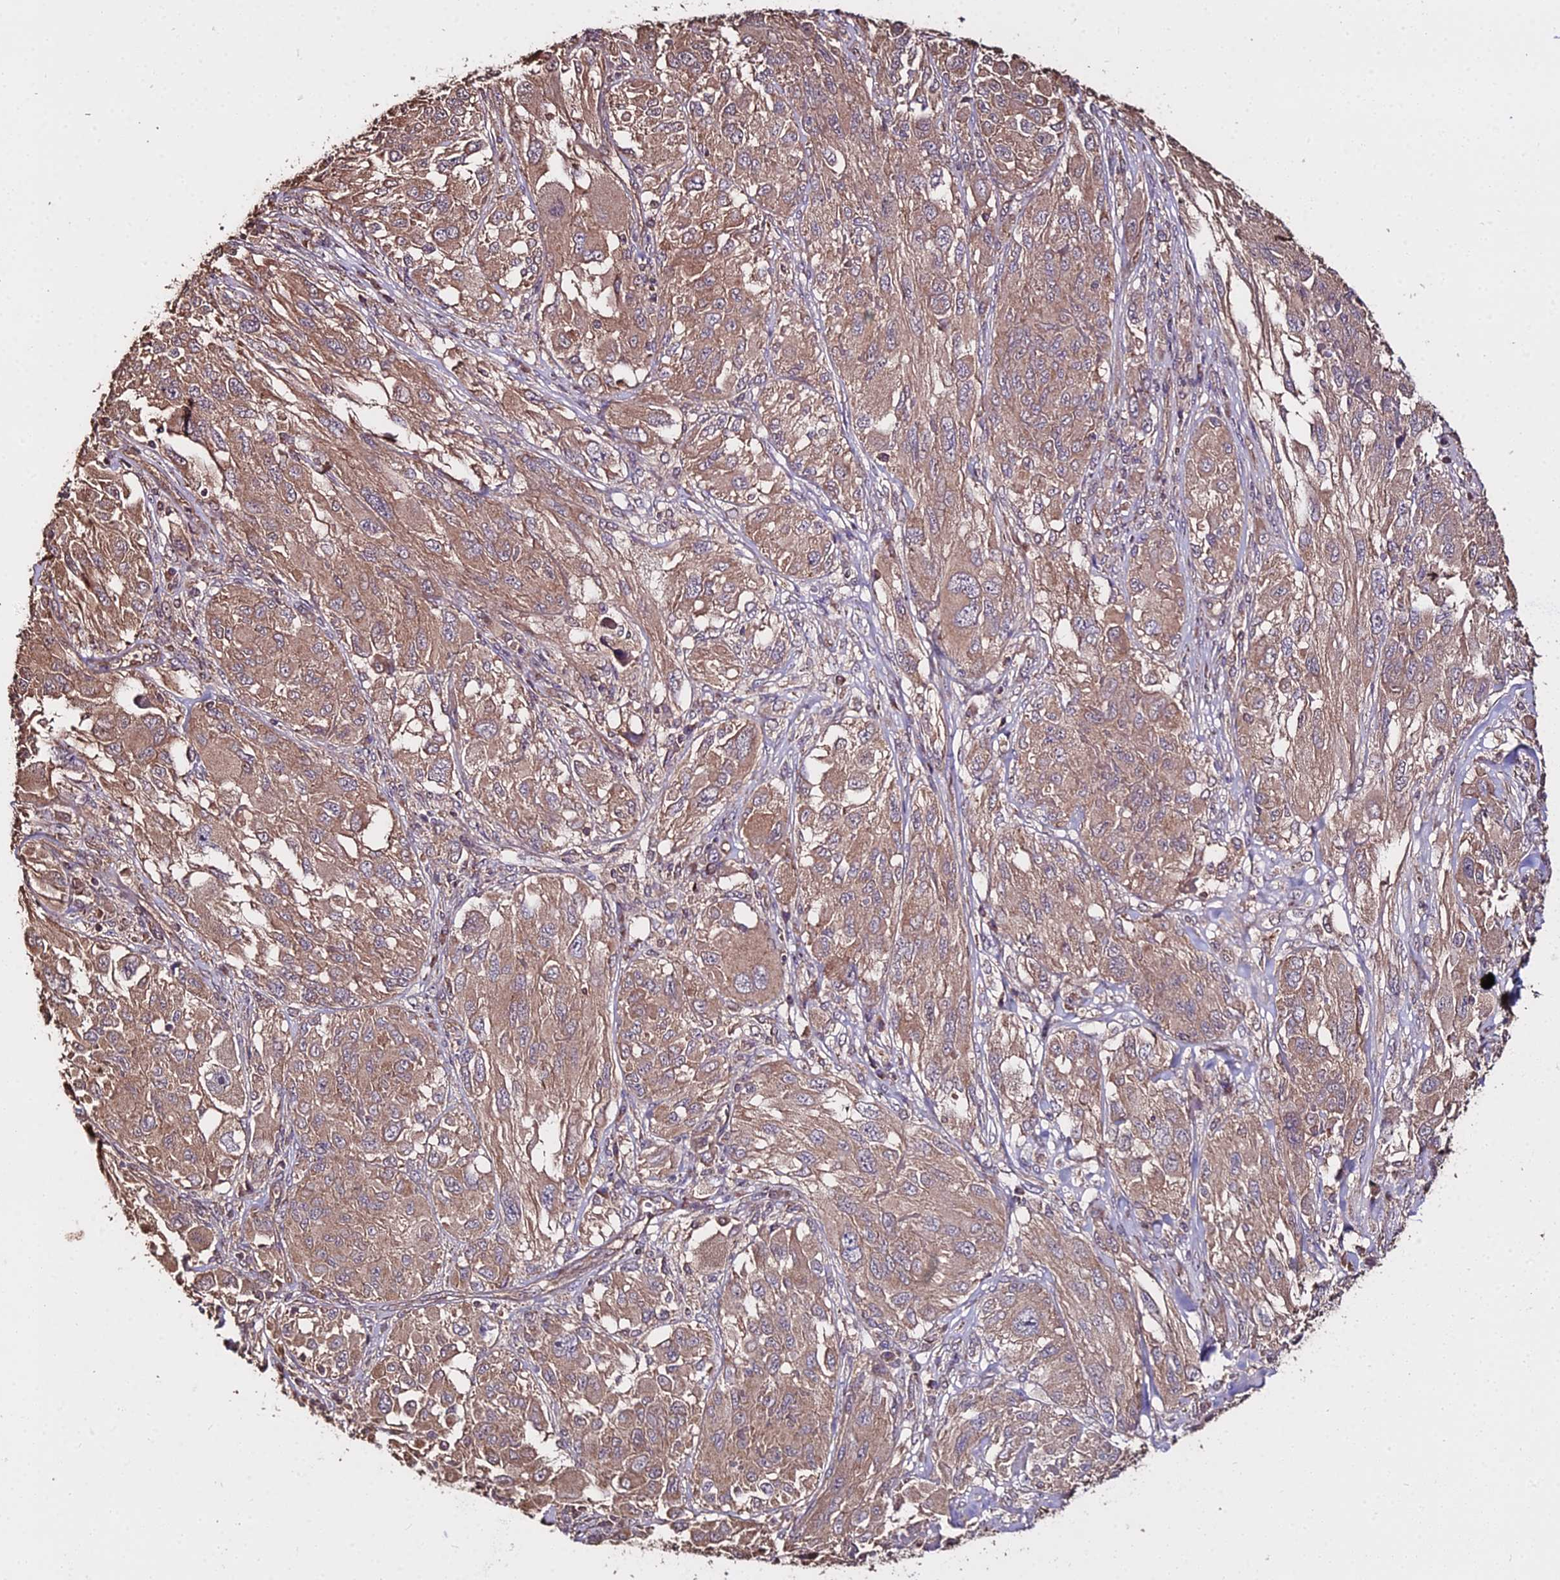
{"staining": {"intensity": "moderate", "quantity": ">75%", "location": "cytoplasmic/membranous"}, "tissue": "melanoma", "cell_type": "Tumor cells", "image_type": "cancer", "snomed": [{"axis": "morphology", "description": "Malignant melanoma, NOS"}, {"axis": "topography", "description": "Skin"}], "caption": "Immunohistochemical staining of malignant melanoma shows medium levels of moderate cytoplasmic/membranous positivity in approximately >75% of tumor cells.", "gene": "METTL13", "patient": {"sex": "female", "age": 91}}